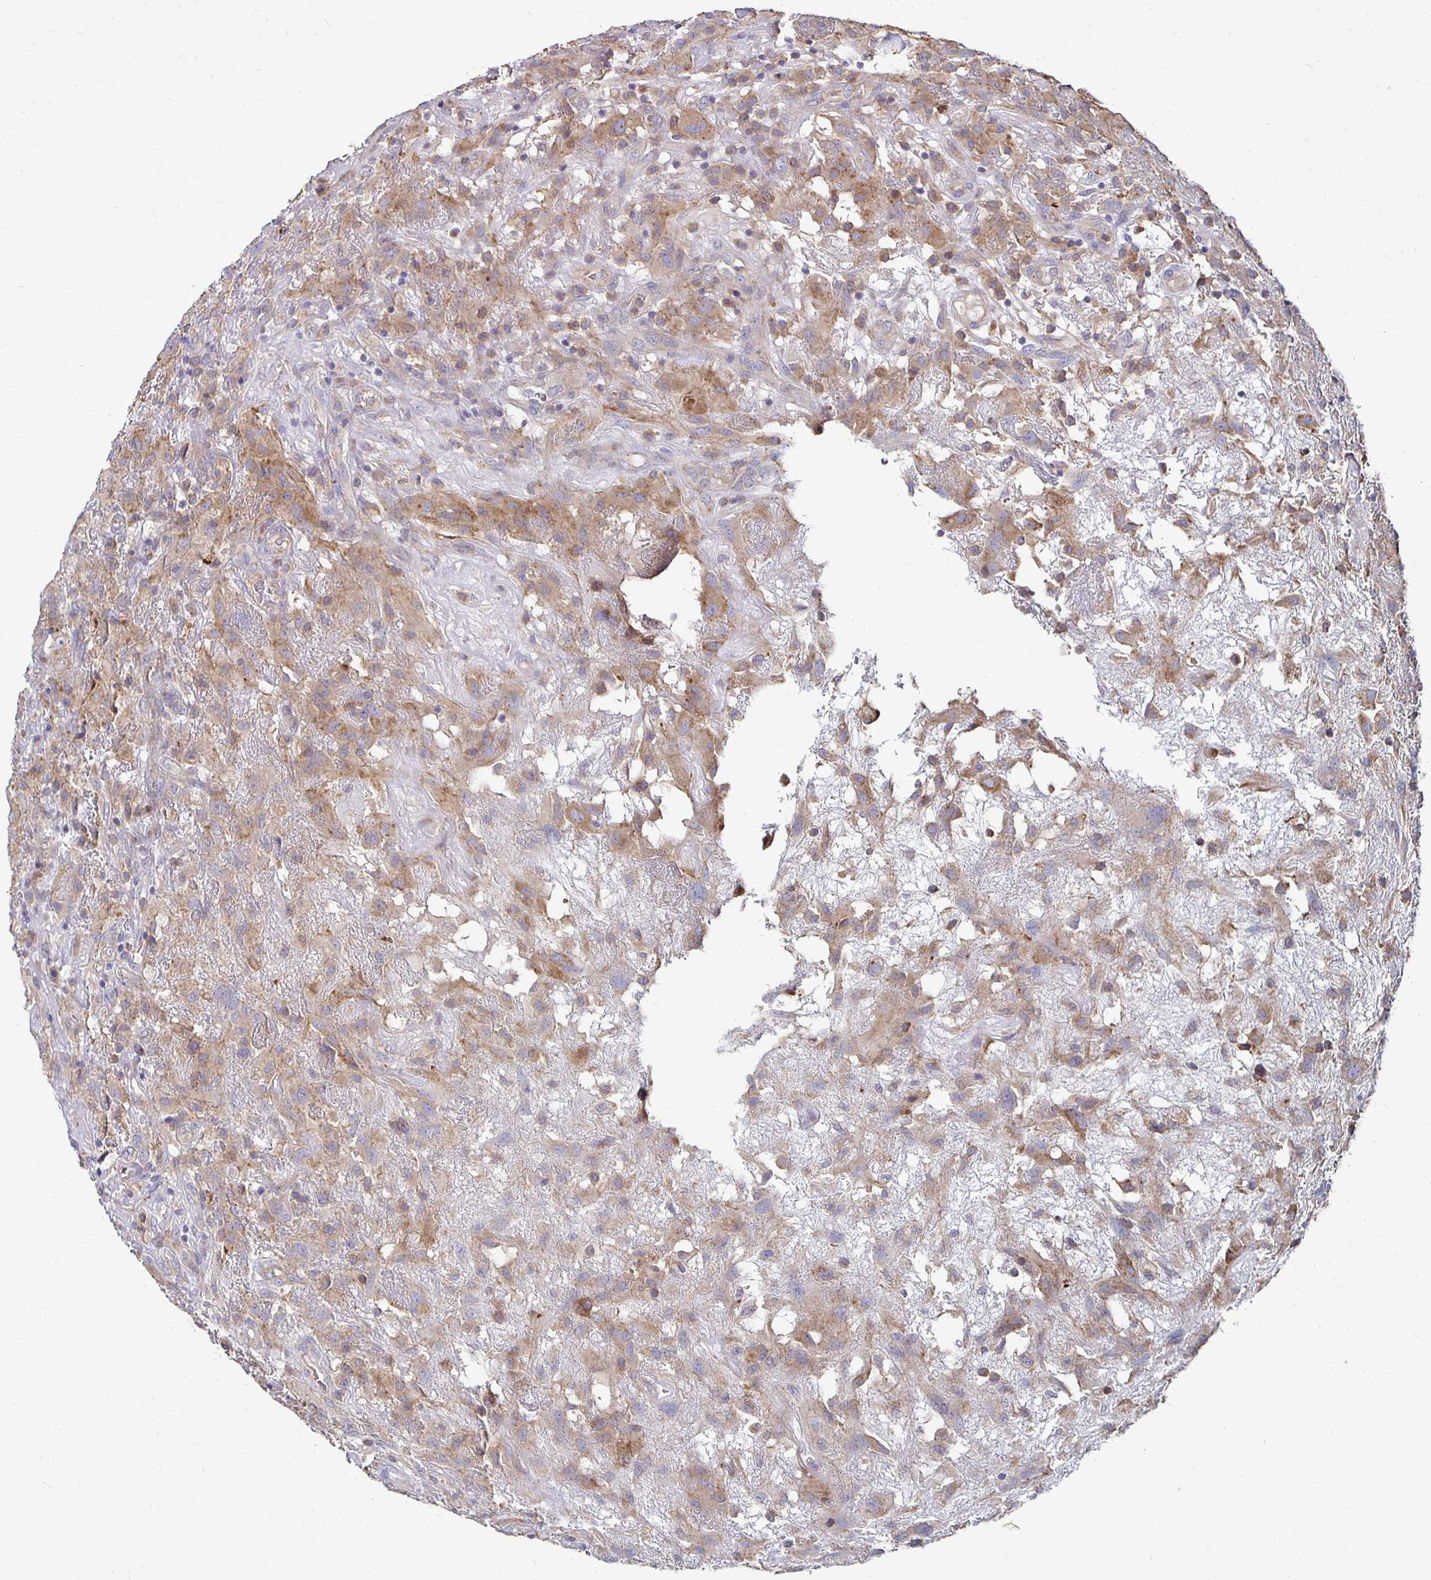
{"staining": {"intensity": "weak", "quantity": ">75%", "location": "cytoplasmic/membranous"}, "tissue": "glioma", "cell_type": "Tumor cells", "image_type": "cancer", "snomed": [{"axis": "morphology", "description": "Glioma, malignant, High grade"}, {"axis": "topography", "description": "Brain"}], "caption": "High-magnification brightfield microscopy of glioma stained with DAB (brown) and counterstained with hematoxylin (blue). tumor cells exhibit weak cytoplasmic/membranous expression is seen in about>75% of cells.", "gene": "NCSTN", "patient": {"sex": "male", "age": 46}}